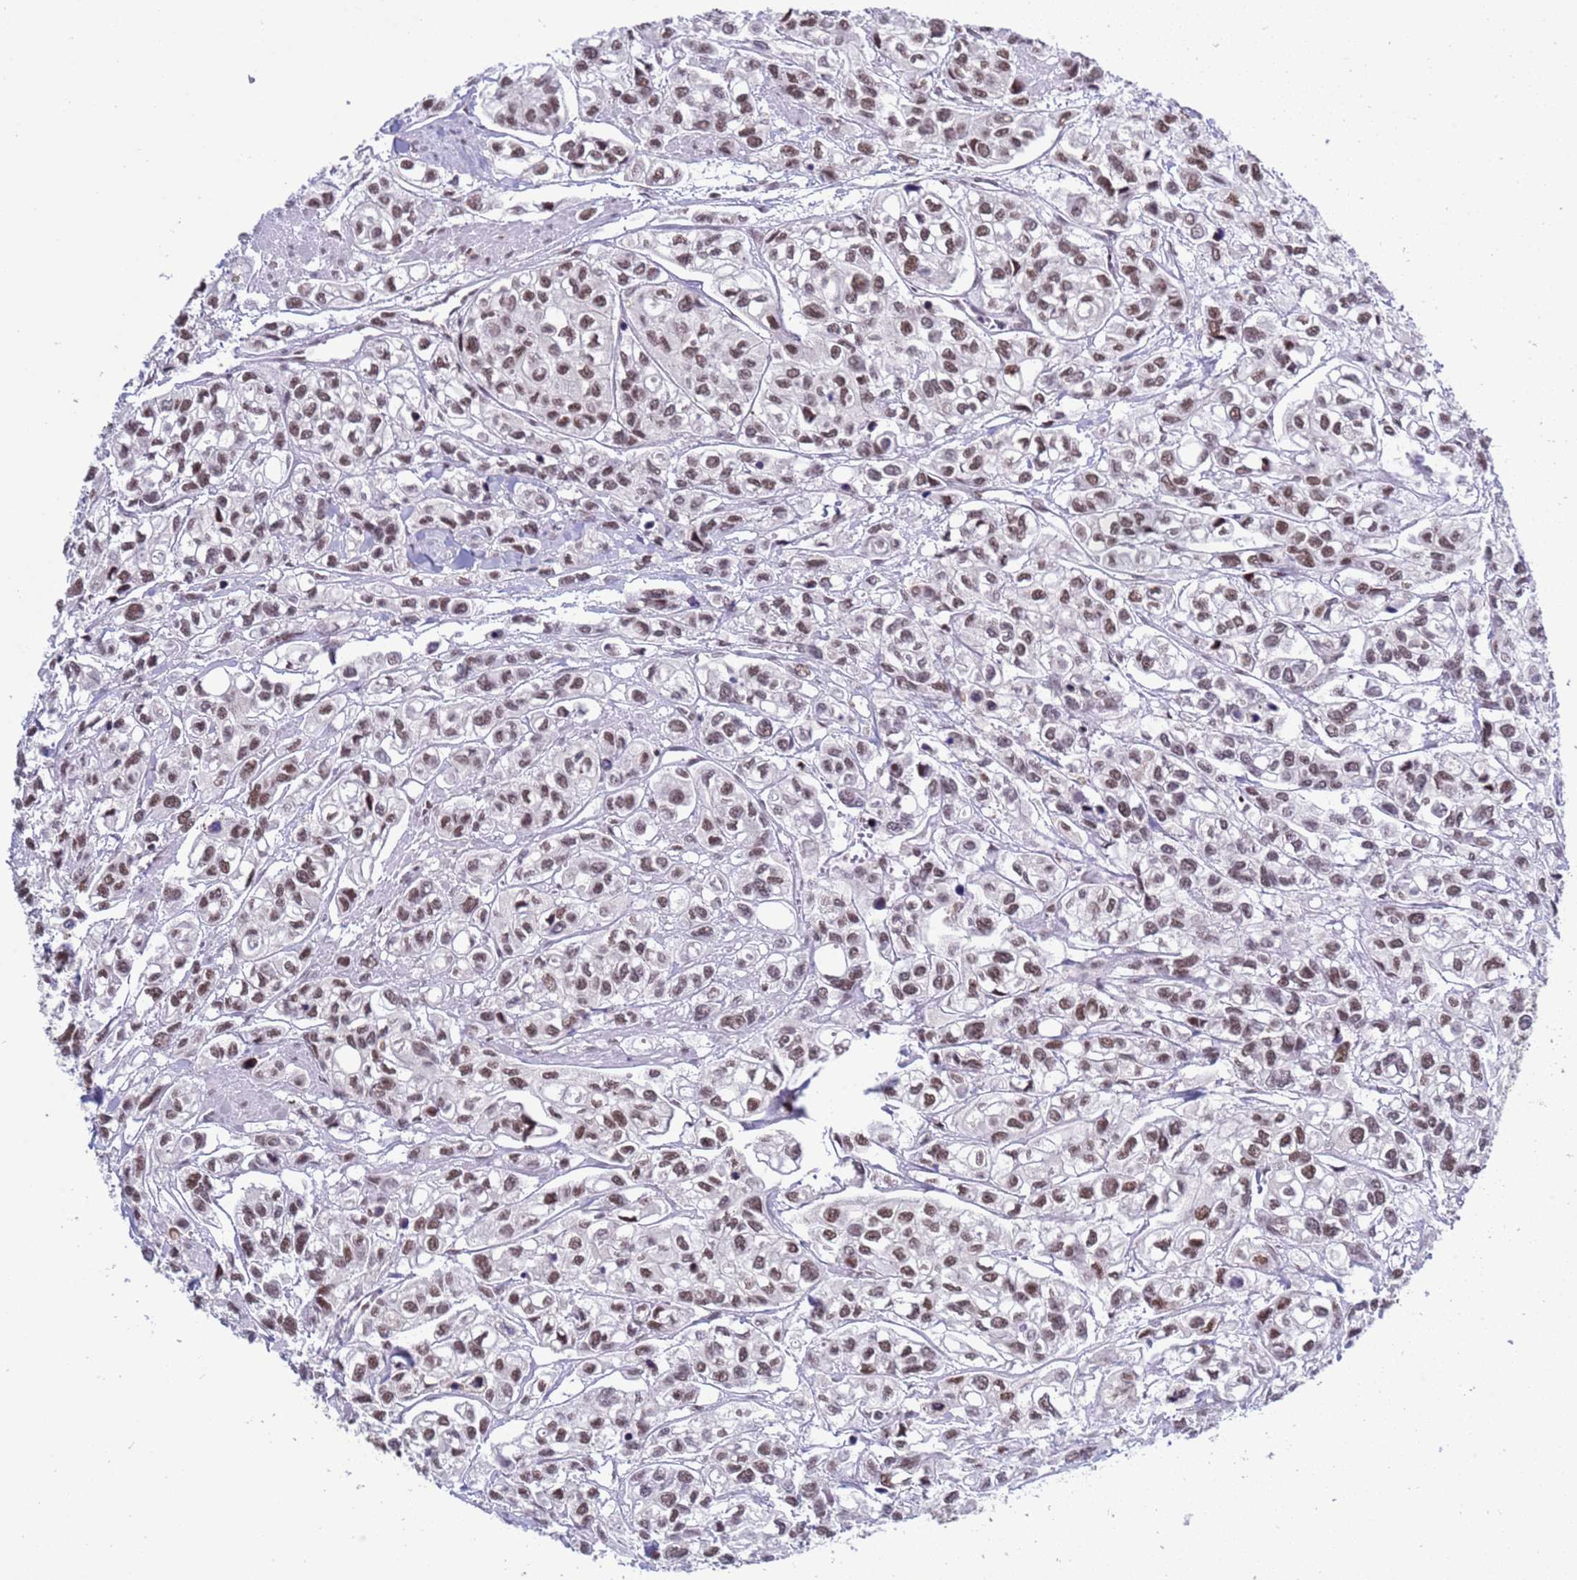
{"staining": {"intensity": "strong", "quantity": ">75%", "location": "nuclear"}, "tissue": "urothelial cancer", "cell_type": "Tumor cells", "image_type": "cancer", "snomed": [{"axis": "morphology", "description": "Urothelial carcinoma, High grade"}, {"axis": "topography", "description": "Urinary bladder"}], "caption": "Immunohistochemistry (IHC) image of neoplastic tissue: human urothelial carcinoma (high-grade) stained using immunohistochemistry demonstrates high levels of strong protein expression localized specifically in the nuclear of tumor cells, appearing as a nuclear brown color.", "gene": "THOC2", "patient": {"sex": "male", "age": 67}}